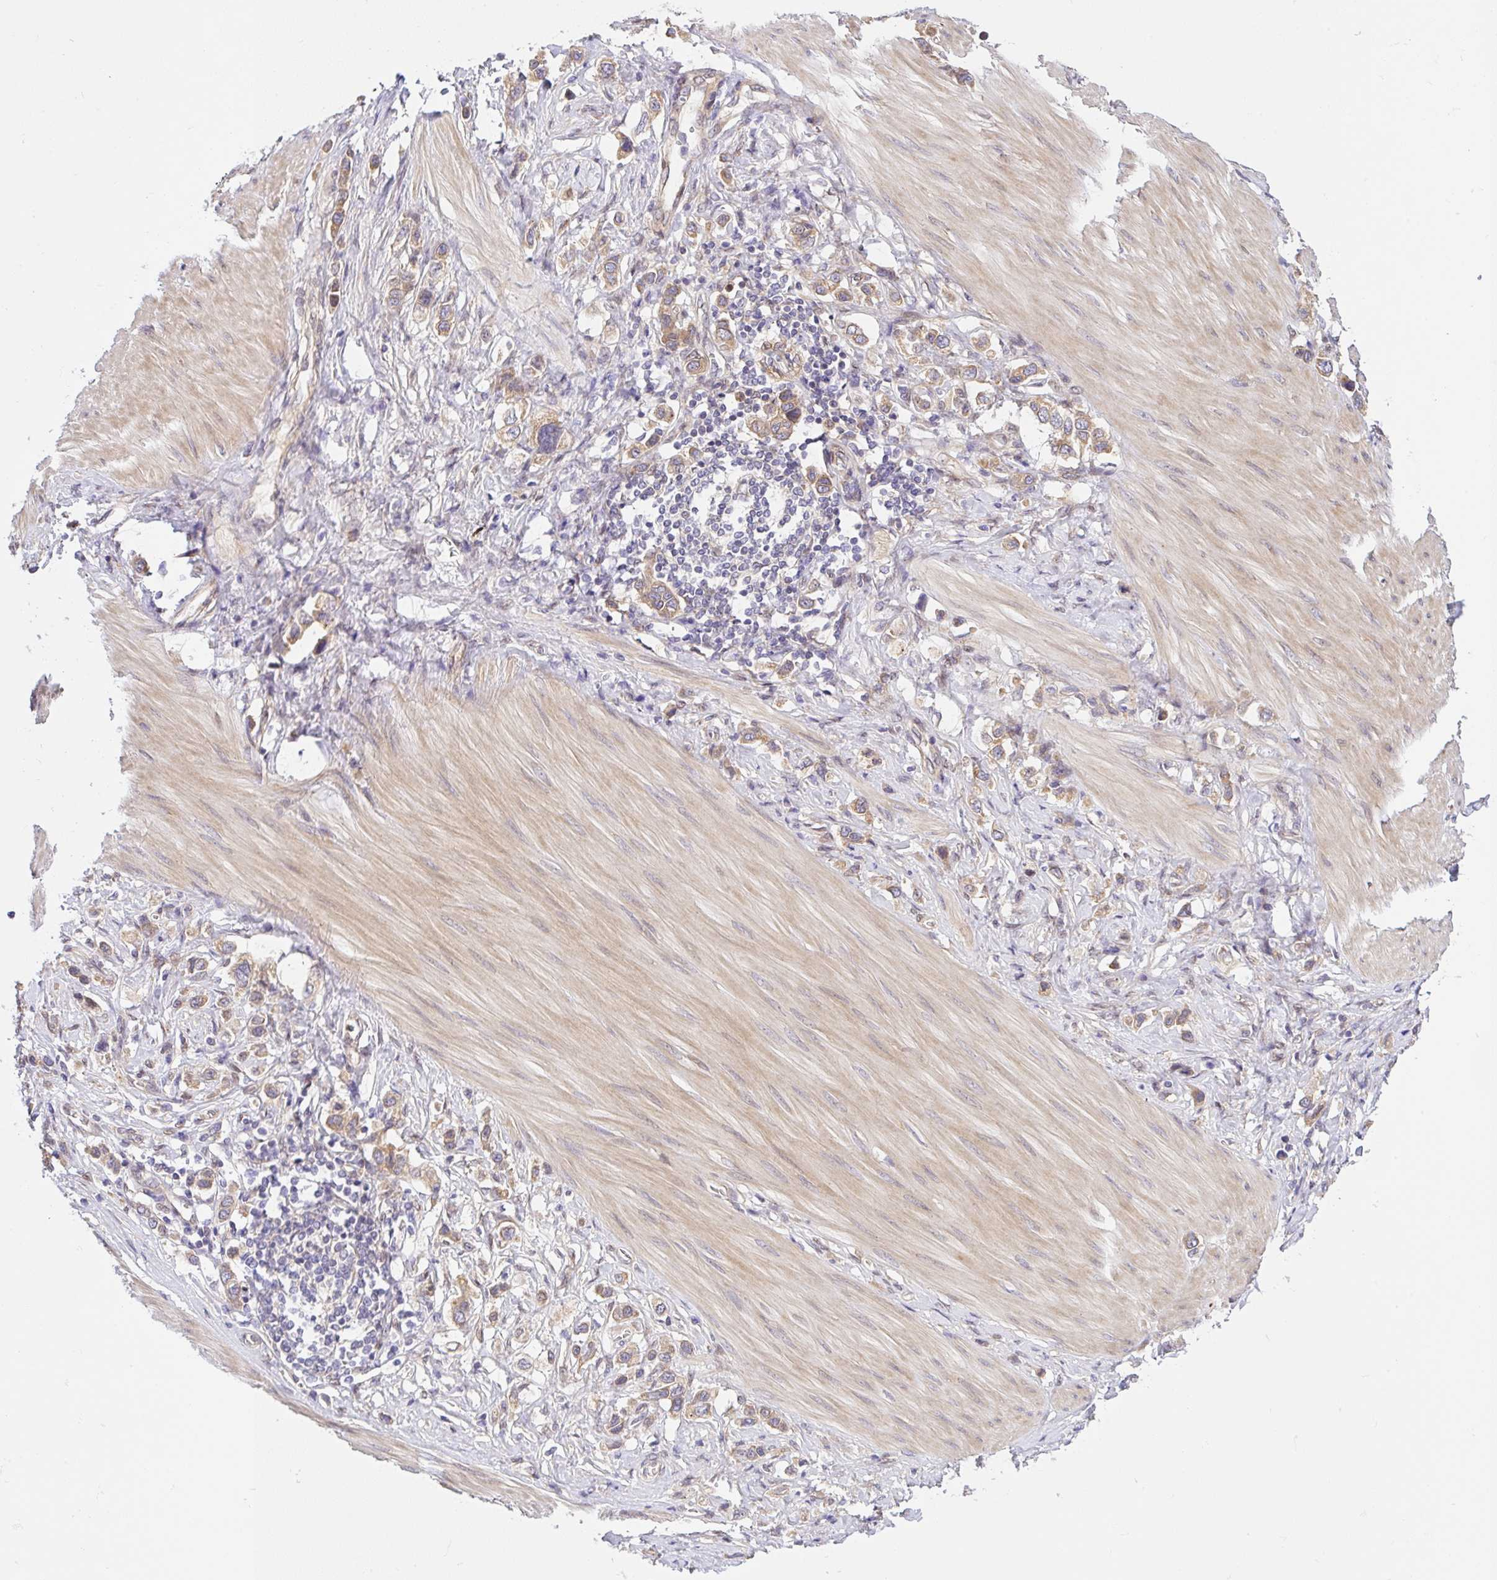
{"staining": {"intensity": "moderate", "quantity": ">75%", "location": "cytoplasmic/membranous"}, "tissue": "stomach cancer", "cell_type": "Tumor cells", "image_type": "cancer", "snomed": [{"axis": "morphology", "description": "Adenocarcinoma, NOS"}, {"axis": "topography", "description": "Stomach"}], "caption": "Tumor cells reveal medium levels of moderate cytoplasmic/membranous staining in approximately >75% of cells in human stomach cancer. (DAB IHC with brightfield microscopy, high magnification).", "gene": "UBE4A", "patient": {"sex": "female", "age": 65}}